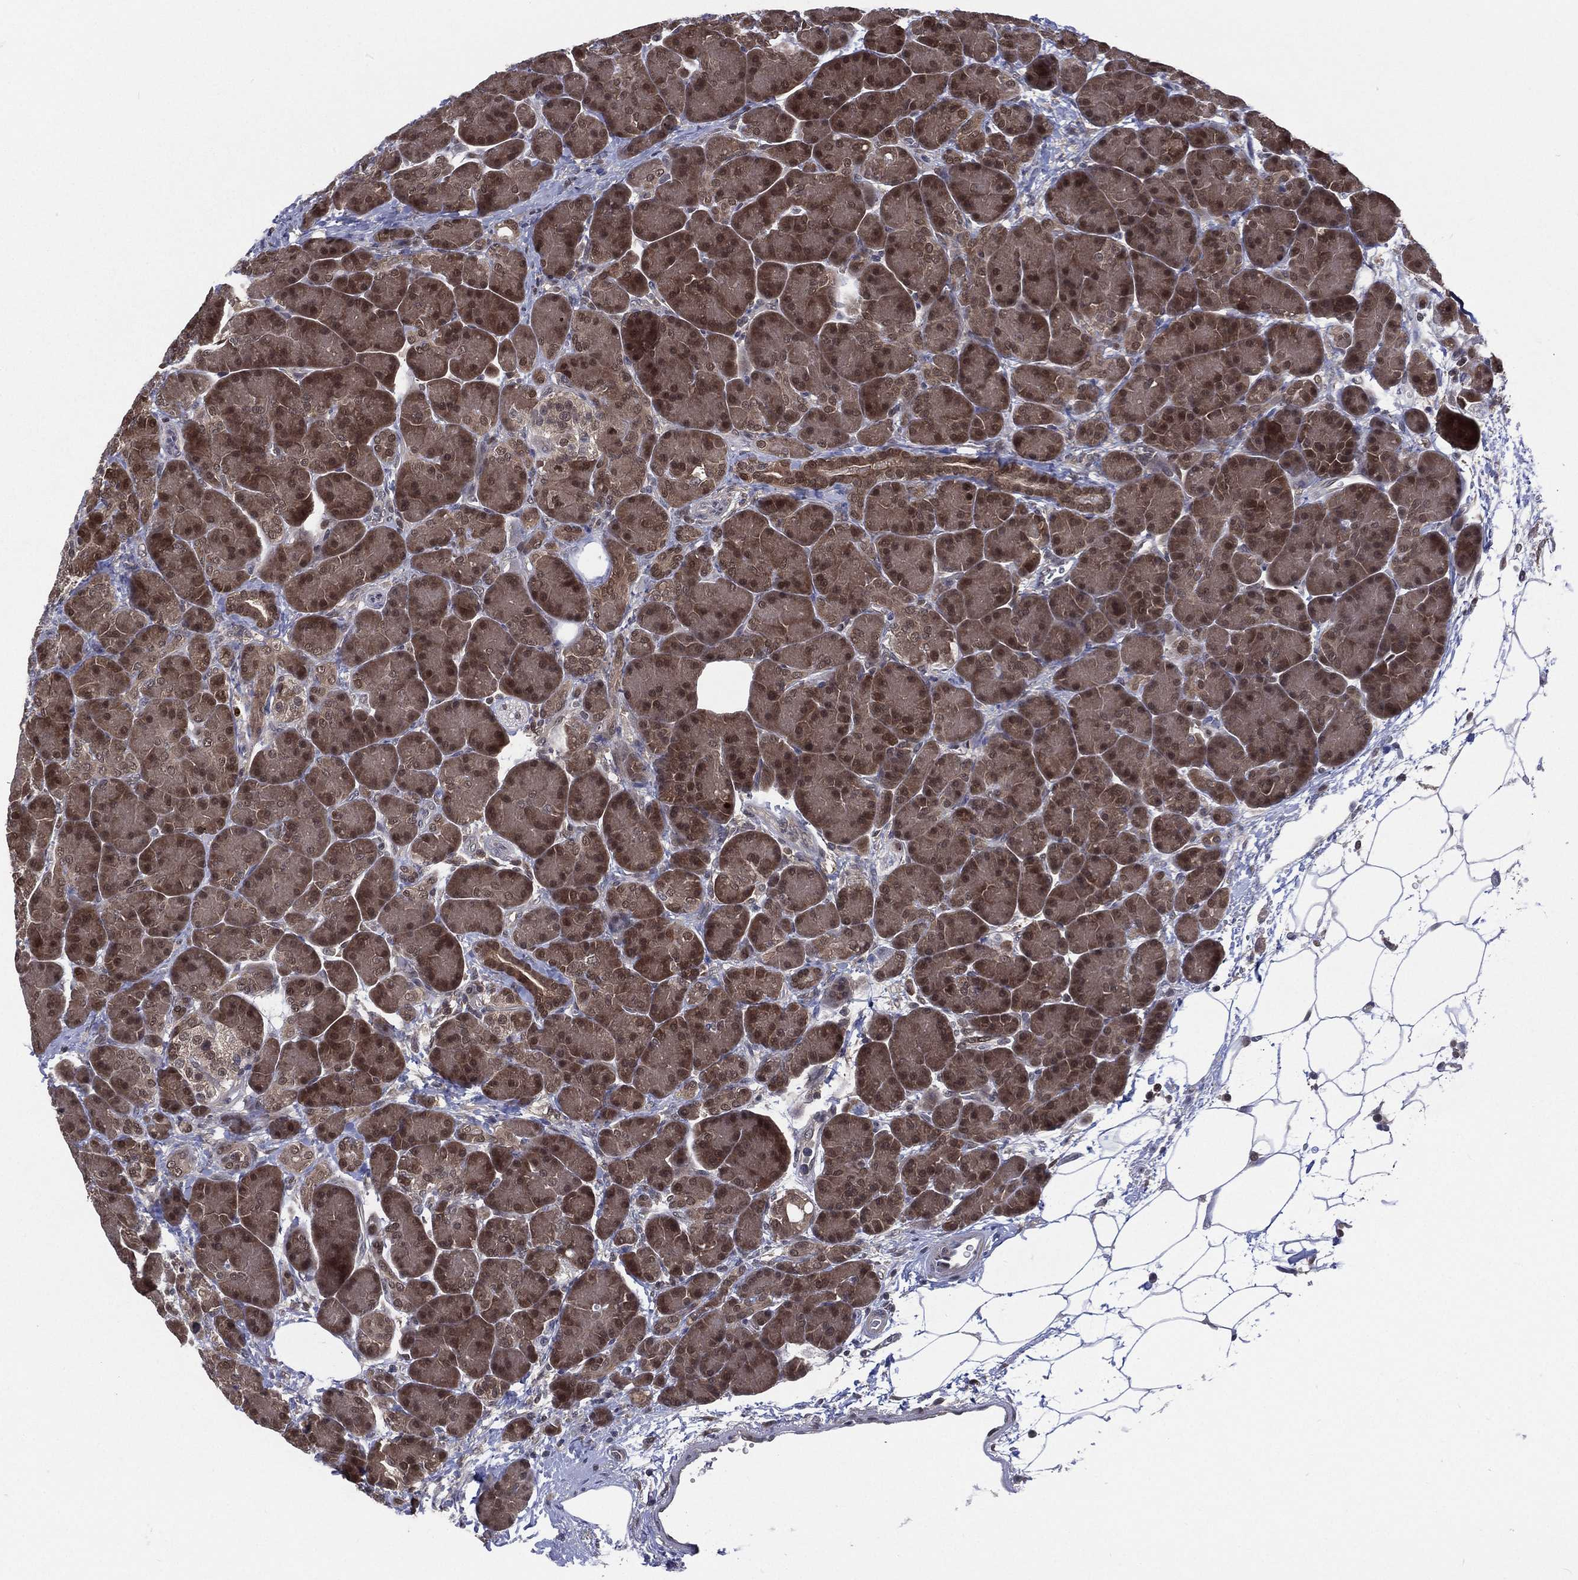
{"staining": {"intensity": "moderate", "quantity": ">75%", "location": "cytoplasmic/membranous,nuclear"}, "tissue": "pancreas", "cell_type": "Exocrine glandular cells", "image_type": "normal", "snomed": [{"axis": "morphology", "description": "Normal tissue, NOS"}, {"axis": "topography", "description": "Pancreas"}], "caption": "The immunohistochemical stain labels moderate cytoplasmic/membranous,nuclear staining in exocrine glandular cells of normal pancreas. (Stains: DAB (3,3'-diaminobenzidine) in brown, nuclei in blue, Microscopy: brightfield microscopy at high magnification).", "gene": "MTAP", "patient": {"sex": "female", "age": 63}}